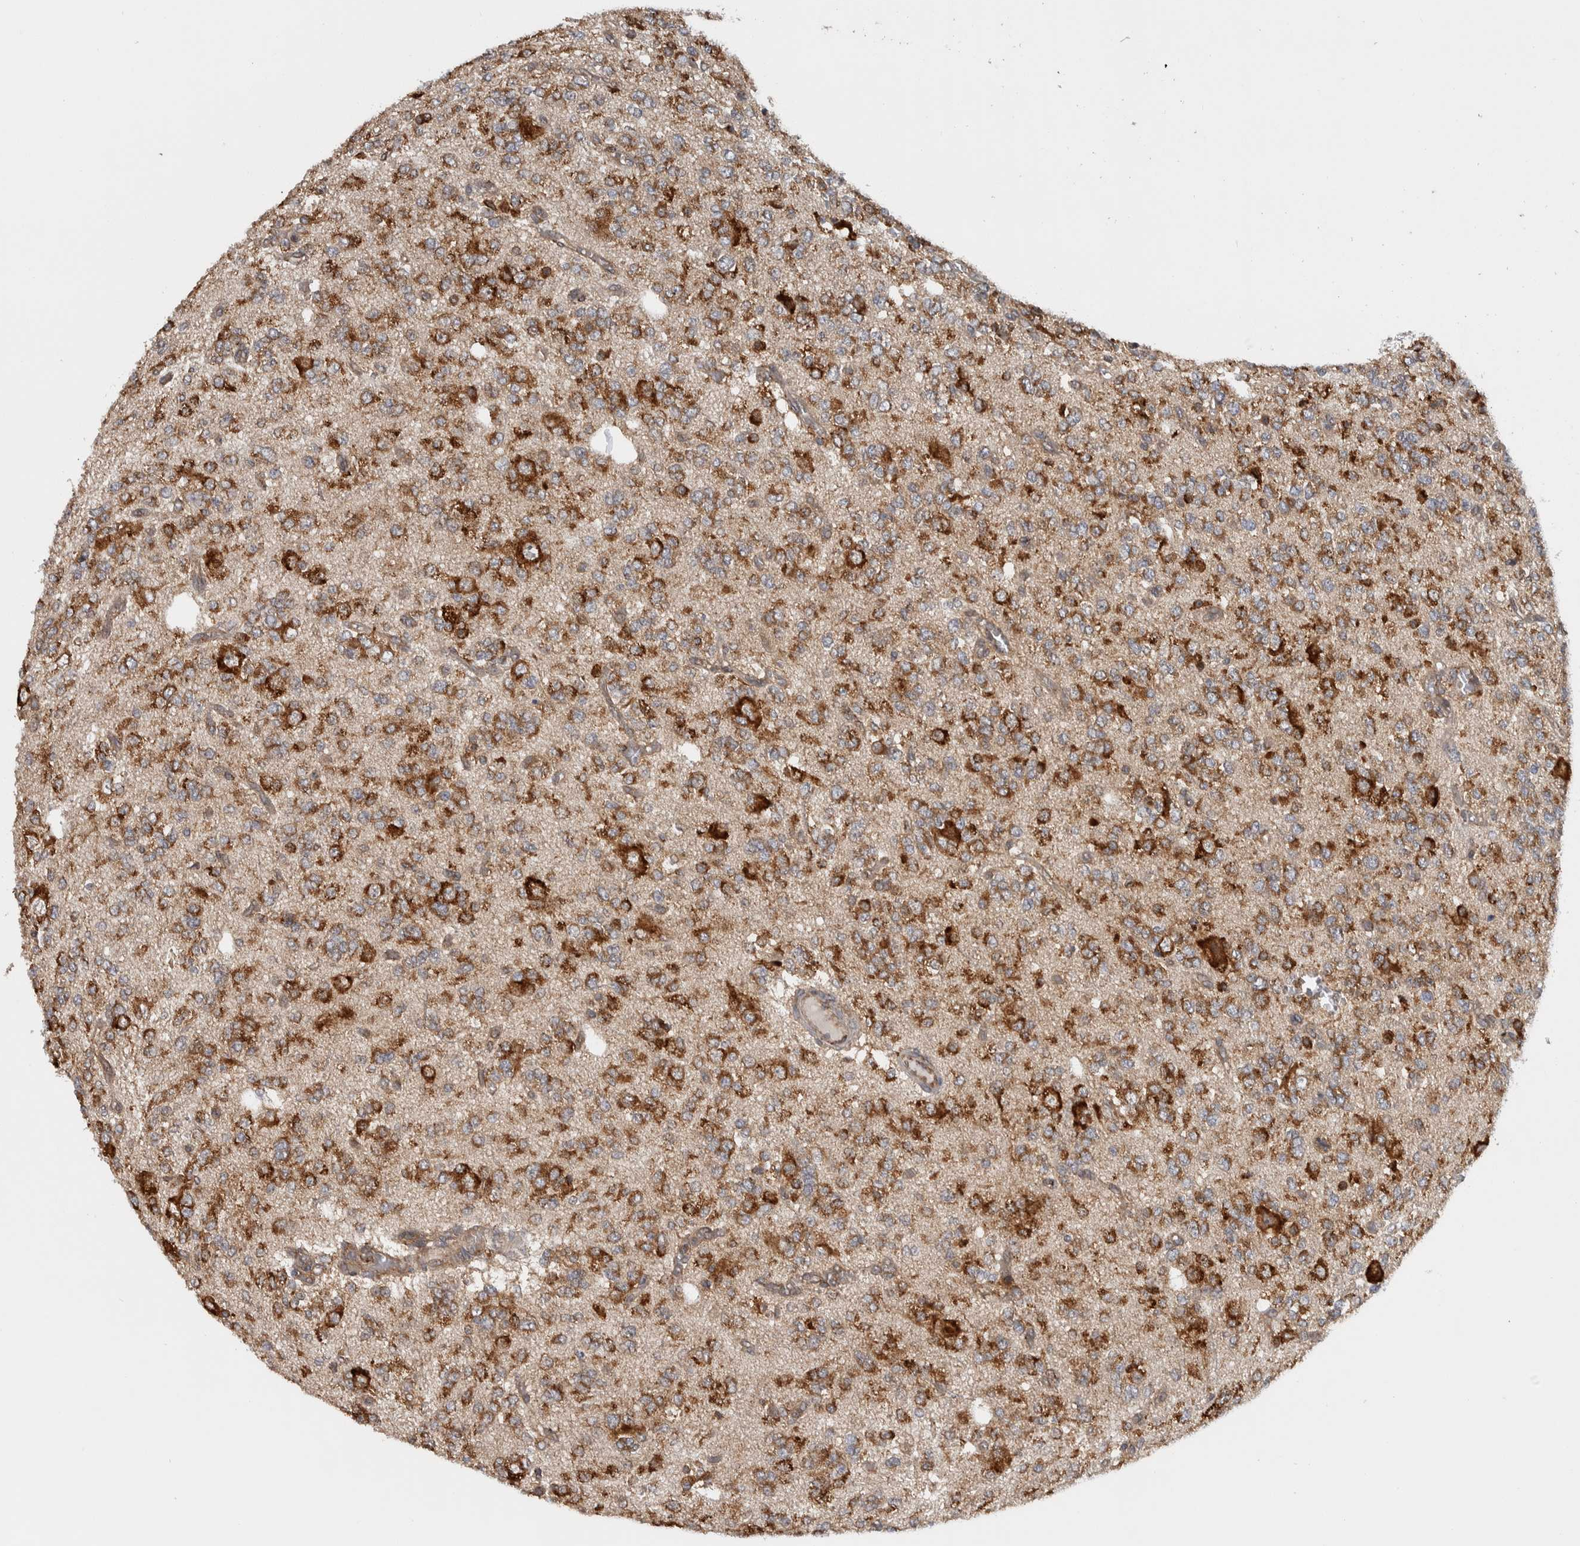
{"staining": {"intensity": "moderate", "quantity": ">75%", "location": "cytoplasmic/membranous"}, "tissue": "glioma", "cell_type": "Tumor cells", "image_type": "cancer", "snomed": [{"axis": "morphology", "description": "Glioma, malignant, Low grade"}, {"axis": "topography", "description": "Brain"}], "caption": "Glioma stained for a protein demonstrates moderate cytoplasmic/membranous positivity in tumor cells.", "gene": "EIF3H", "patient": {"sex": "male", "age": 38}}